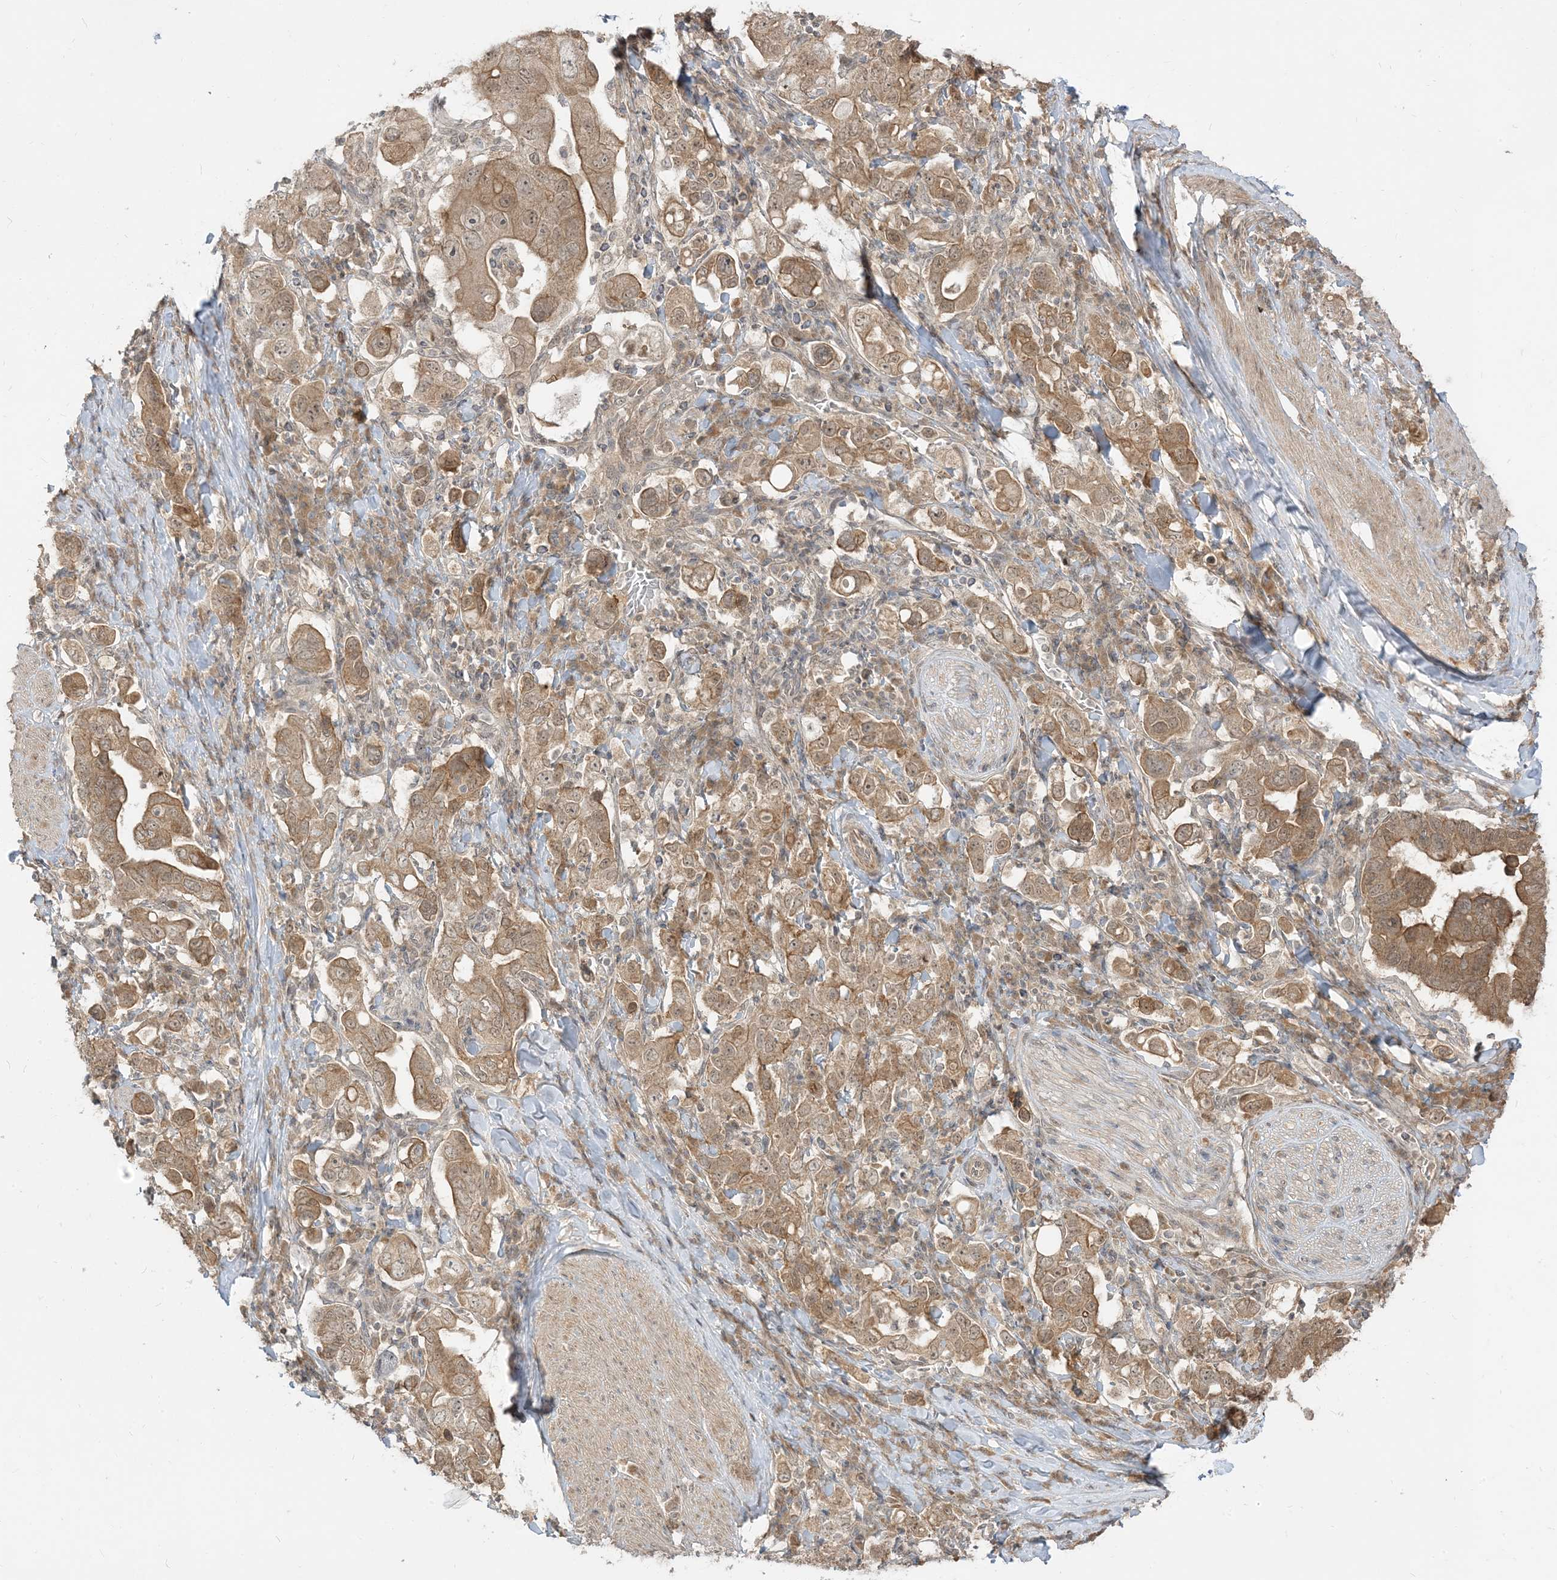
{"staining": {"intensity": "moderate", "quantity": ">75%", "location": "cytoplasmic/membranous"}, "tissue": "stomach cancer", "cell_type": "Tumor cells", "image_type": "cancer", "snomed": [{"axis": "morphology", "description": "Adenocarcinoma, NOS"}, {"axis": "topography", "description": "Stomach, upper"}], "caption": "A brown stain labels moderate cytoplasmic/membranous expression of a protein in human stomach adenocarcinoma tumor cells. The staining was performed using DAB (3,3'-diaminobenzidine), with brown indicating positive protein expression. Nuclei are stained blue with hematoxylin.", "gene": "TBCC", "patient": {"sex": "male", "age": 62}}